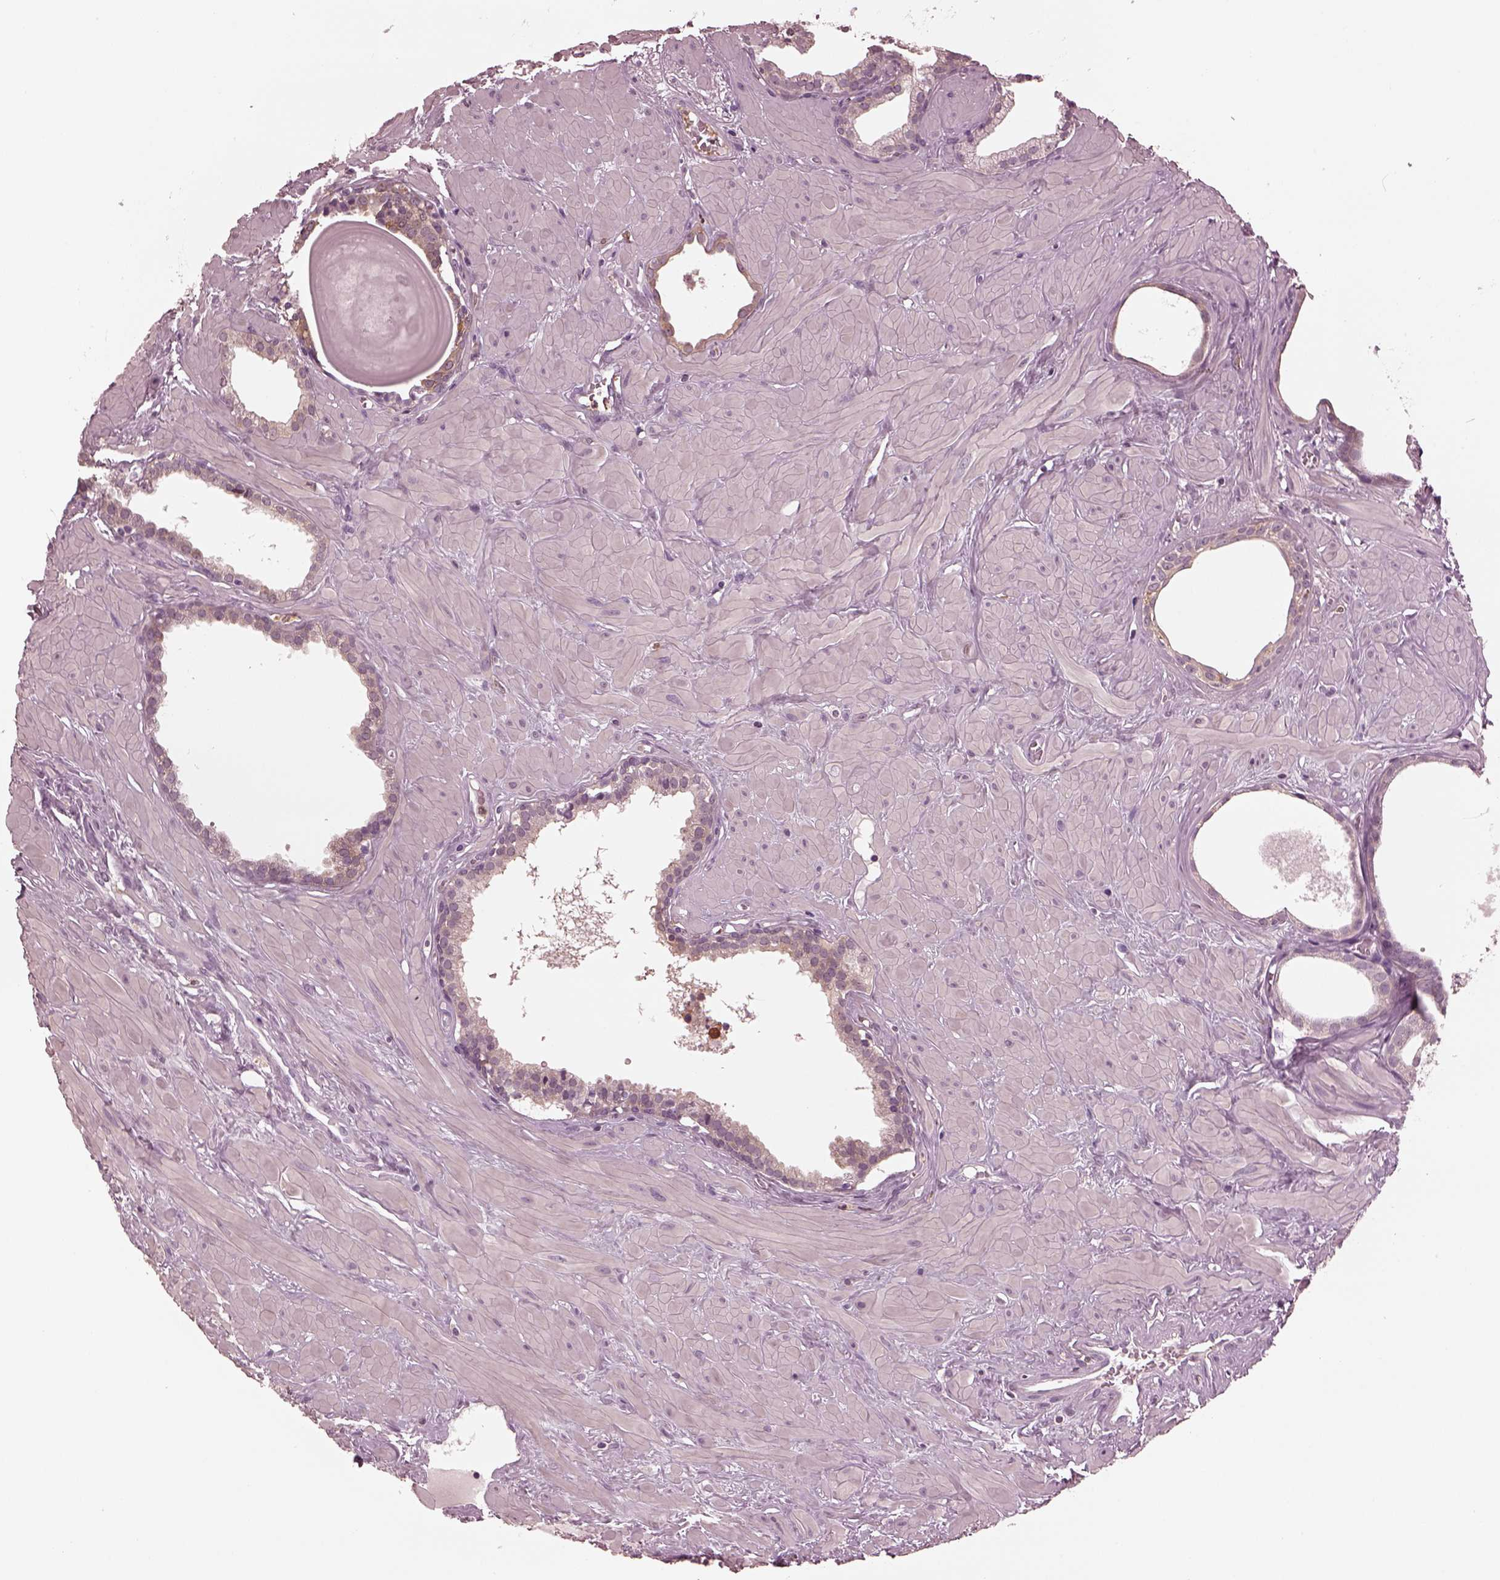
{"staining": {"intensity": "moderate", "quantity": "25%-75%", "location": "cytoplasmic/membranous"}, "tissue": "prostate", "cell_type": "Glandular cells", "image_type": "normal", "snomed": [{"axis": "morphology", "description": "Normal tissue, NOS"}, {"axis": "topography", "description": "Prostate"}], "caption": "IHC of unremarkable human prostate exhibits medium levels of moderate cytoplasmic/membranous positivity in approximately 25%-75% of glandular cells. Nuclei are stained in blue.", "gene": "PSTPIP2", "patient": {"sex": "male", "age": 48}}